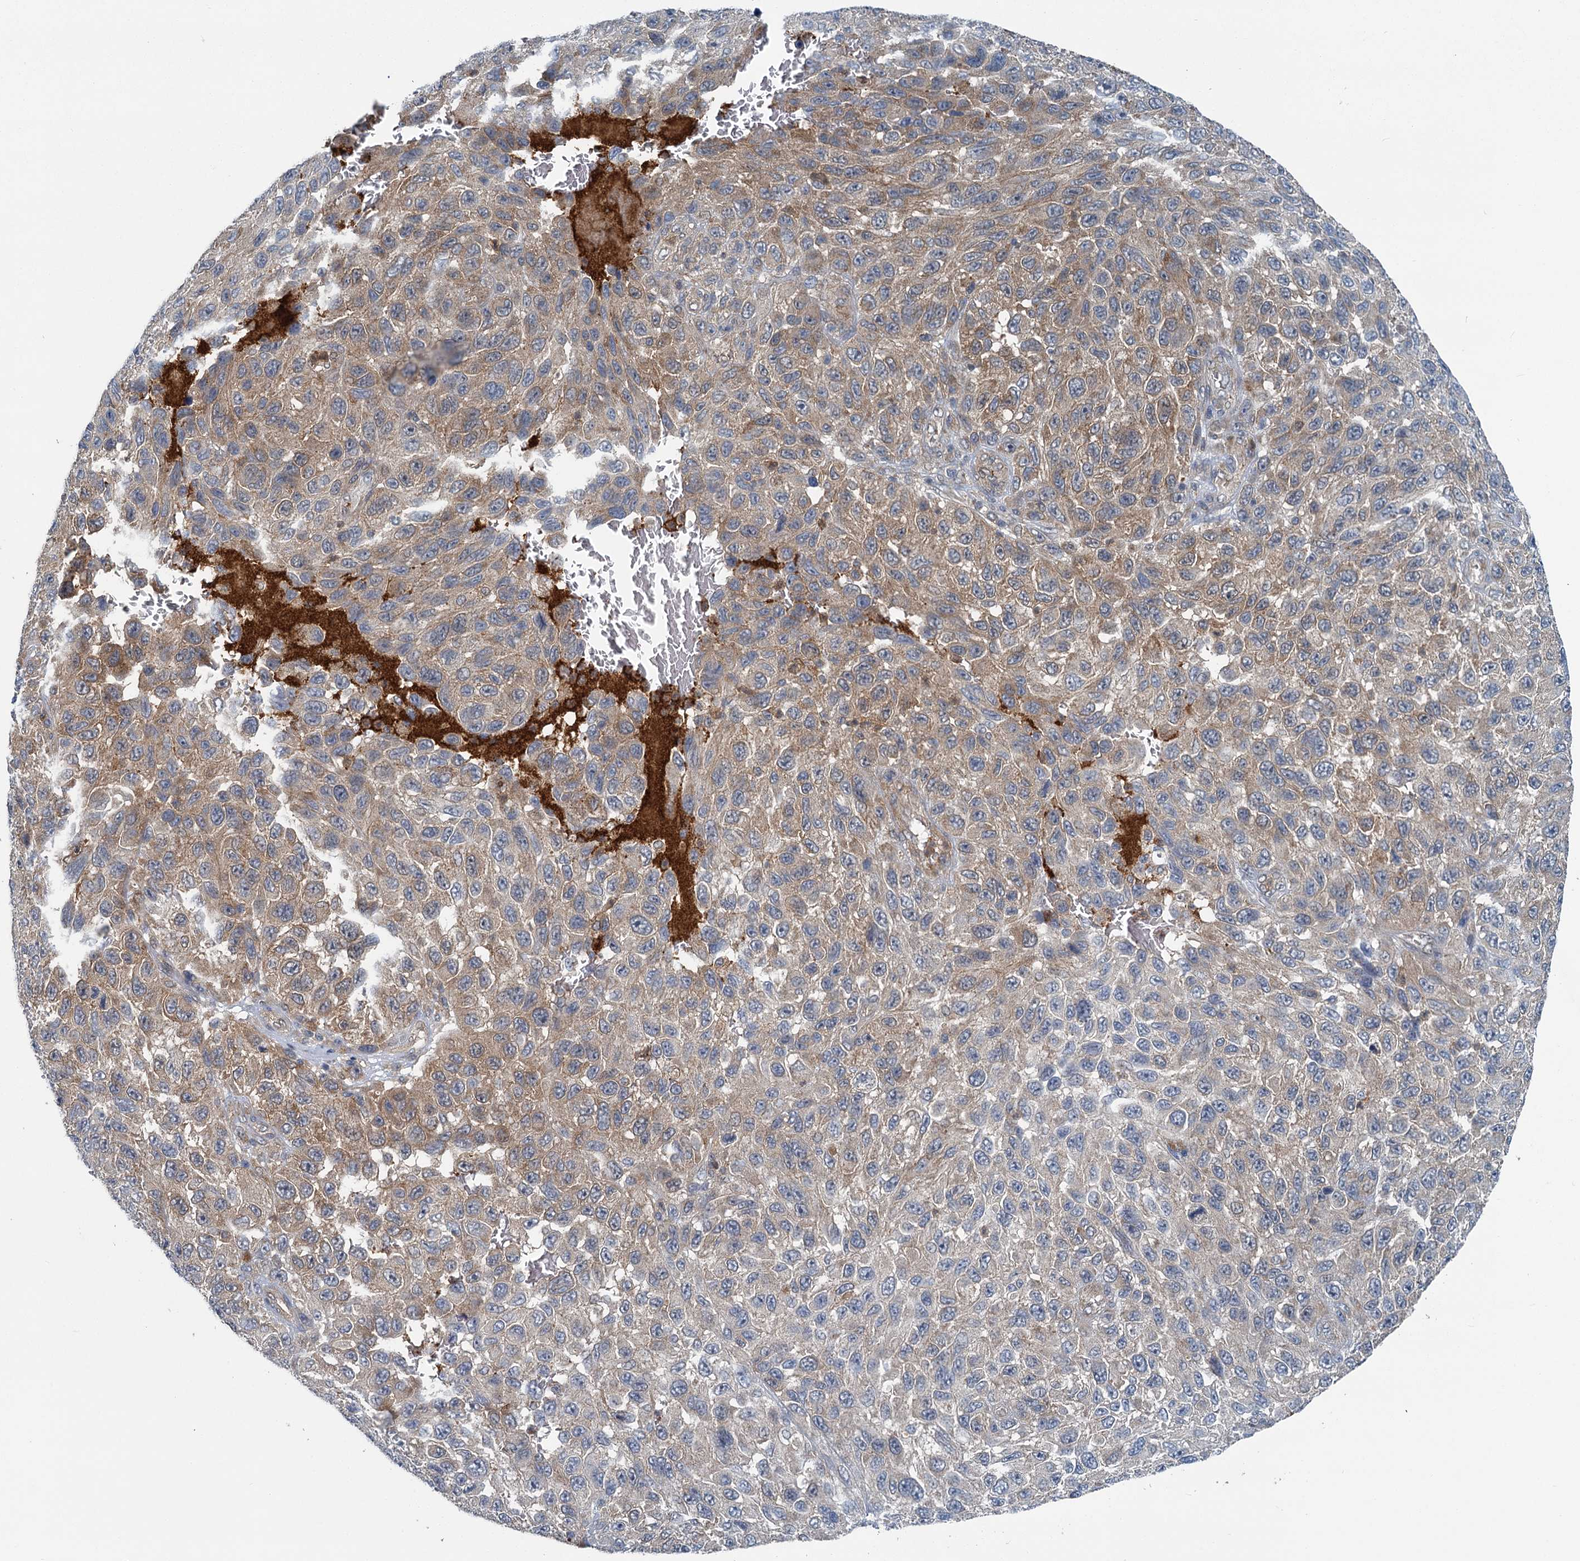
{"staining": {"intensity": "moderate", "quantity": "25%-75%", "location": "cytoplasmic/membranous"}, "tissue": "melanoma", "cell_type": "Tumor cells", "image_type": "cancer", "snomed": [{"axis": "morphology", "description": "Normal tissue, NOS"}, {"axis": "morphology", "description": "Malignant melanoma, NOS"}, {"axis": "topography", "description": "Skin"}], "caption": "Melanoma stained with a protein marker demonstrates moderate staining in tumor cells.", "gene": "GCLM", "patient": {"sex": "female", "age": 96}}